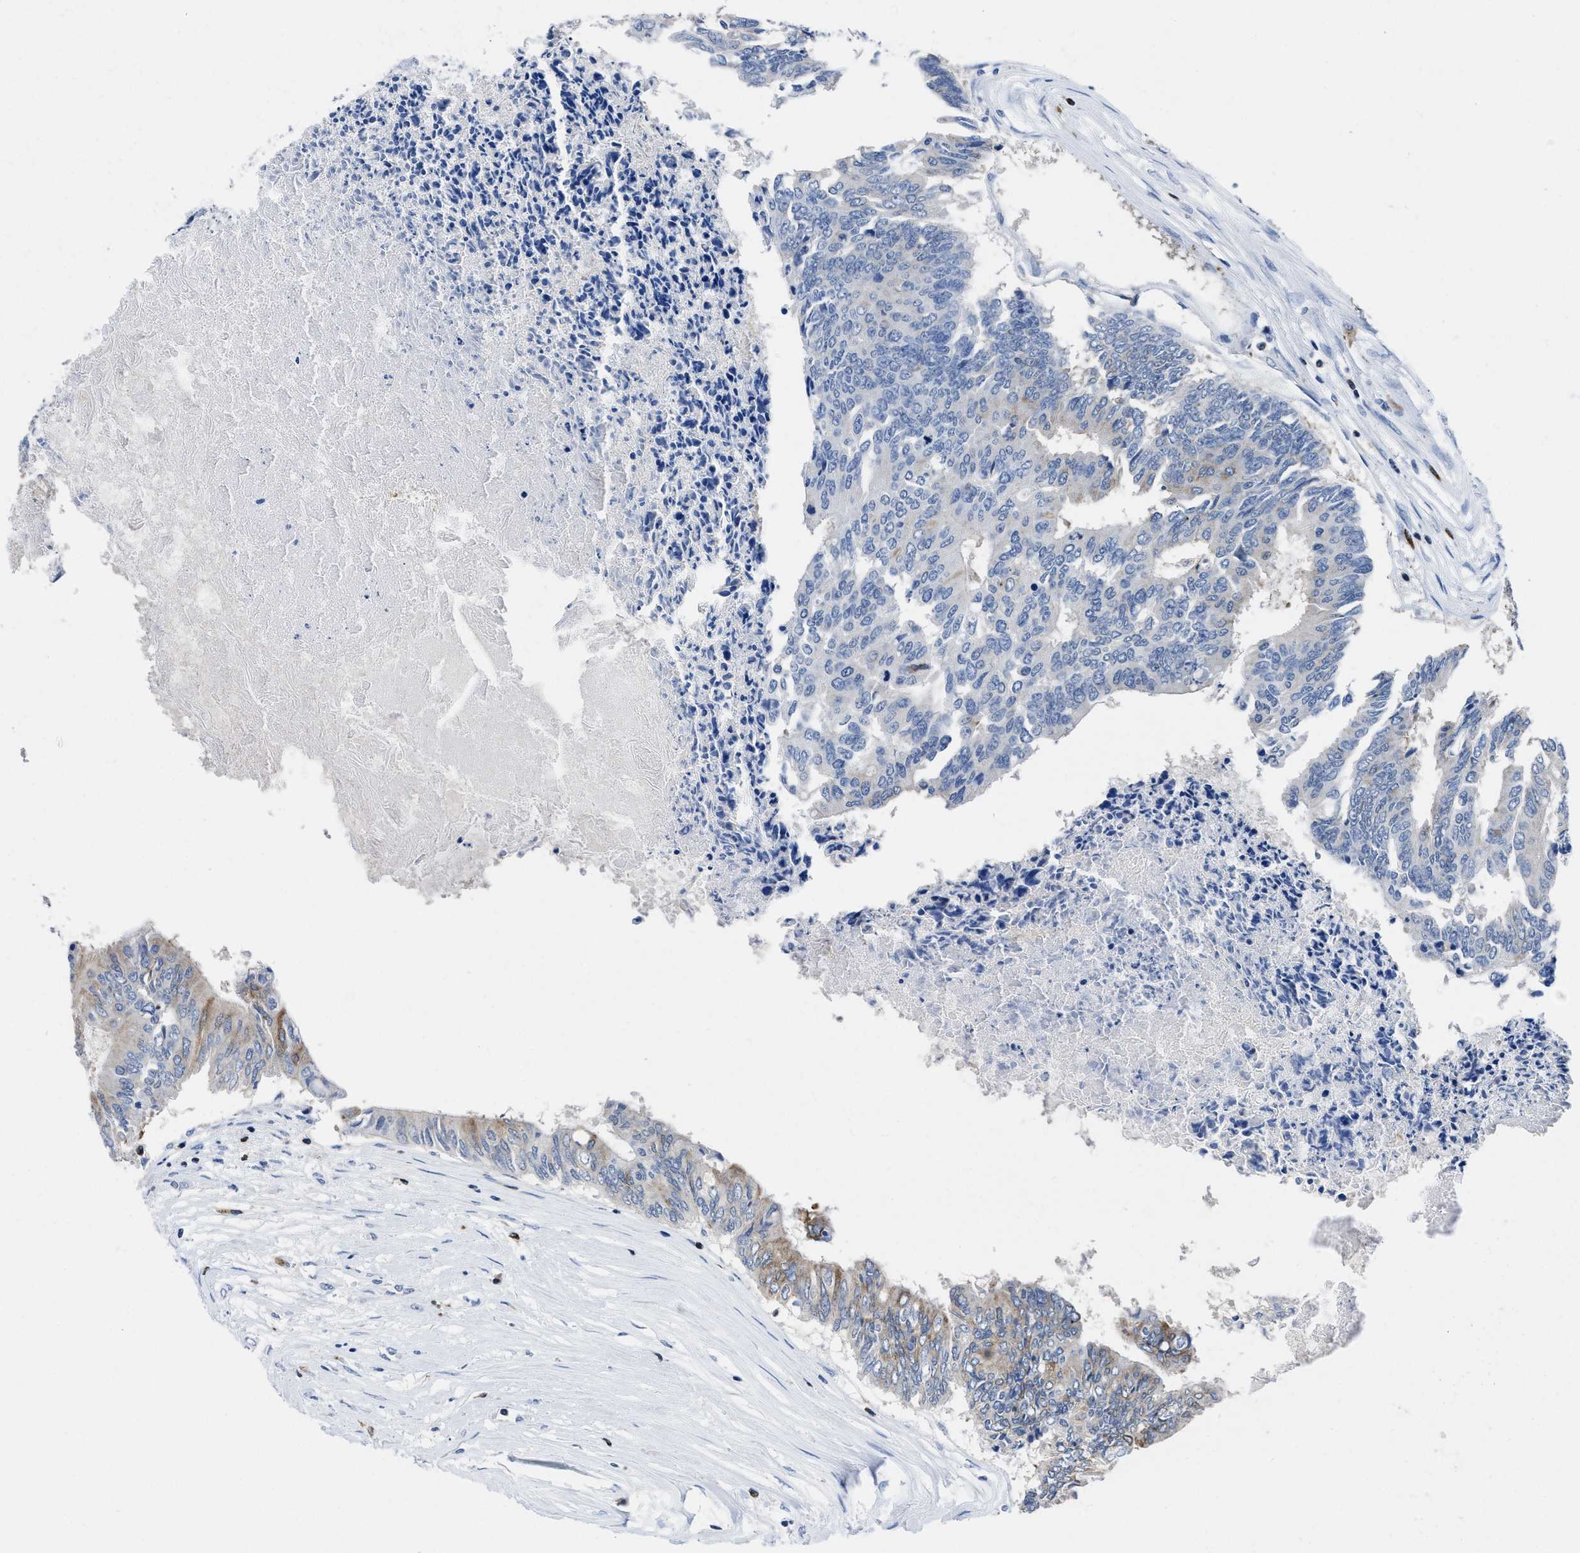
{"staining": {"intensity": "weak", "quantity": "<25%", "location": "cytoplasmic/membranous"}, "tissue": "colorectal cancer", "cell_type": "Tumor cells", "image_type": "cancer", "snomed": [{"axis": "morphology", "description": "Adenocarcinoma, NOS"}, {"axis": "topography", "description": "Rectum"}], "caption": "Tumor cells show no significant expression in adenocarcinoma (colorectal).", "gene": "ITGA3", "patient": {"sex": "male", "age": 63}}